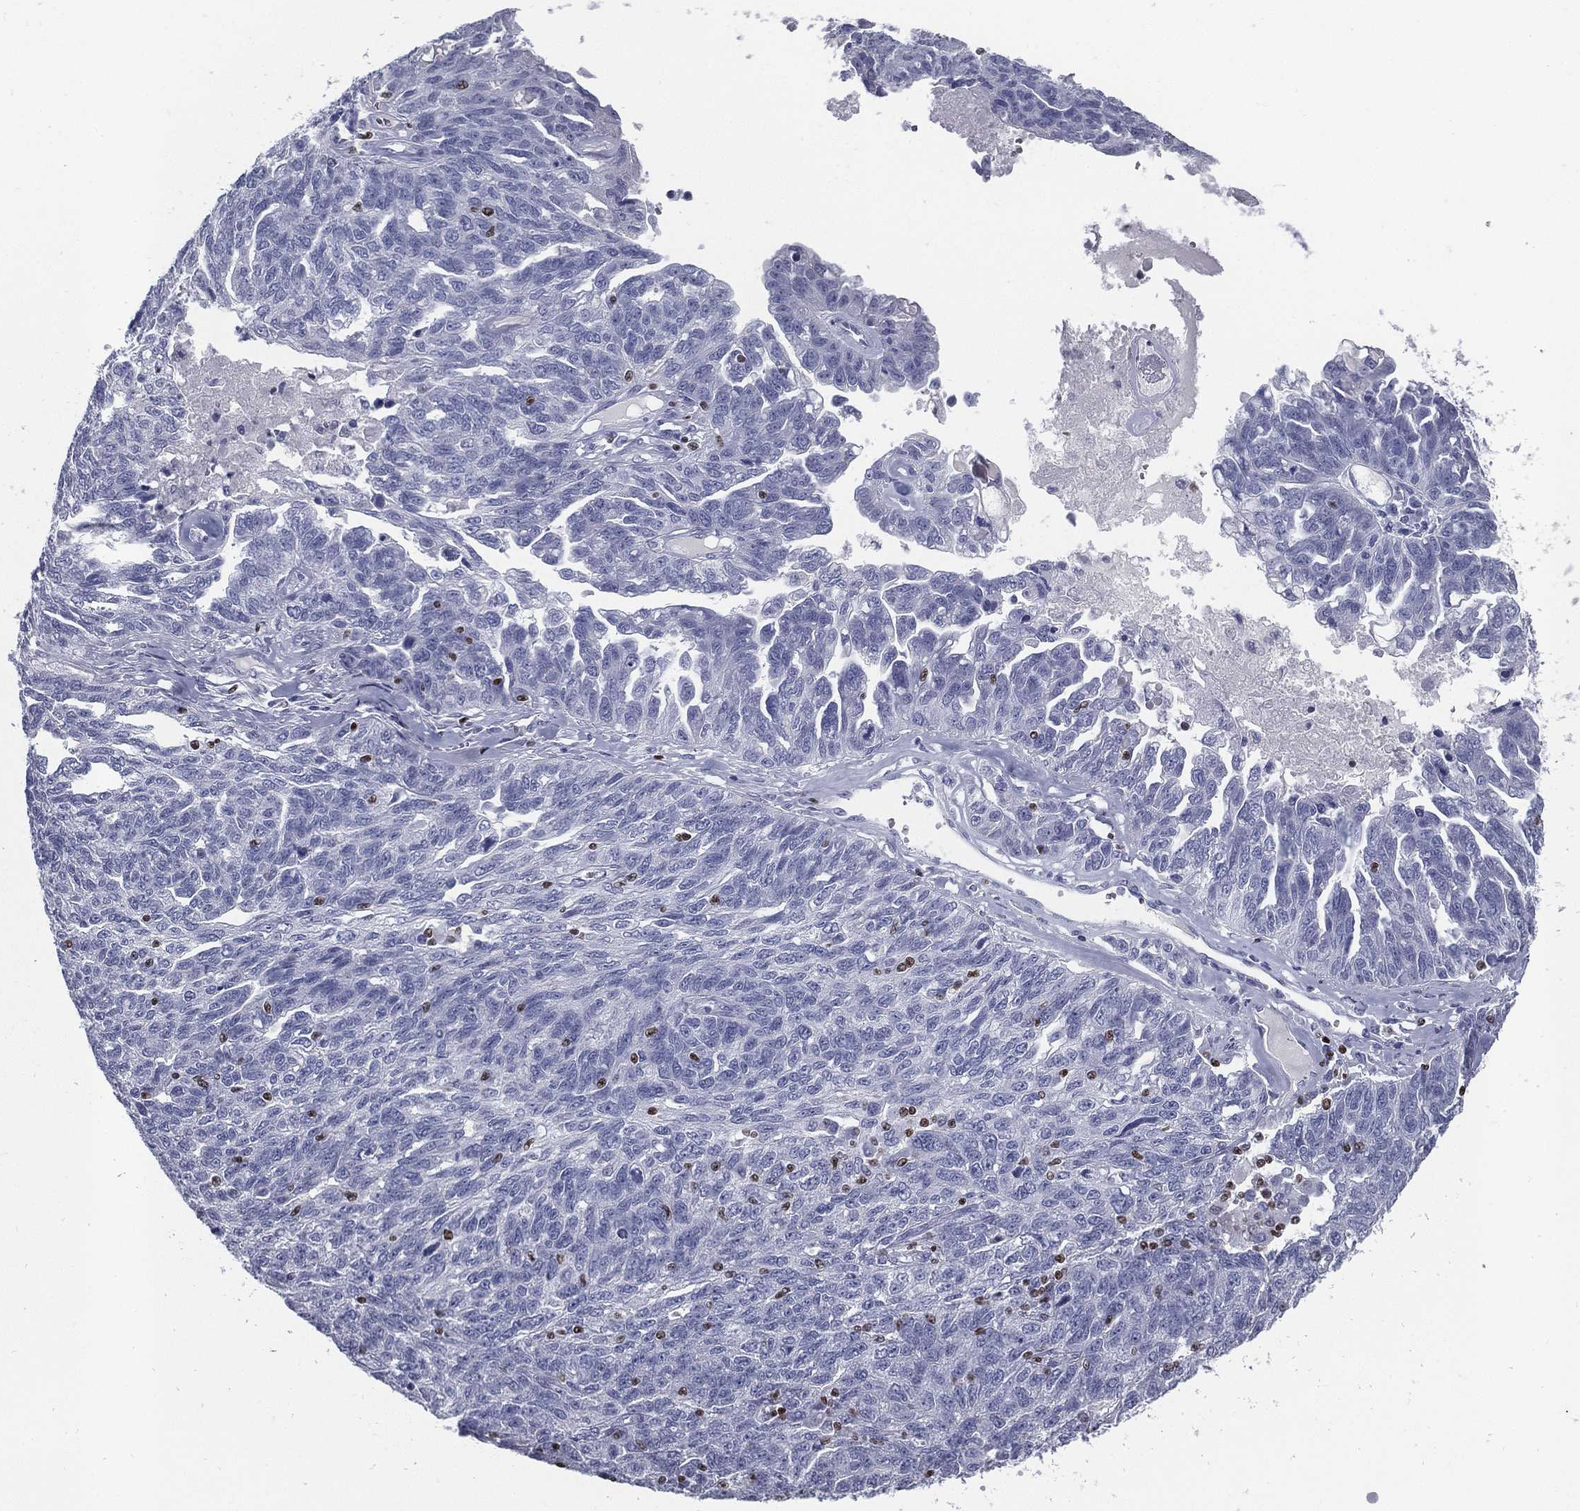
{"staining": {"intensity": "negative", "quantity": "none", "location": "none"}, "tissue": "ovarian cancer", "cell_type": "Tumor cells", "image_type": "cancer", "snomed": [{"axis": "morphology", "description": "Cystadenocarcinoma, serous, NOS"}, {"axis": "topography", "description": "Ovary"}], "caption": "High magnification brightfield microscopy of serous cystadenocarcinoma (ovarian) stained with DAB (brown) and counterstained with hematoxylin (blue): tumor cells show no significant staining.", "gene": "PYHIN1", "patient": {"sex": "female", "age": 71}}